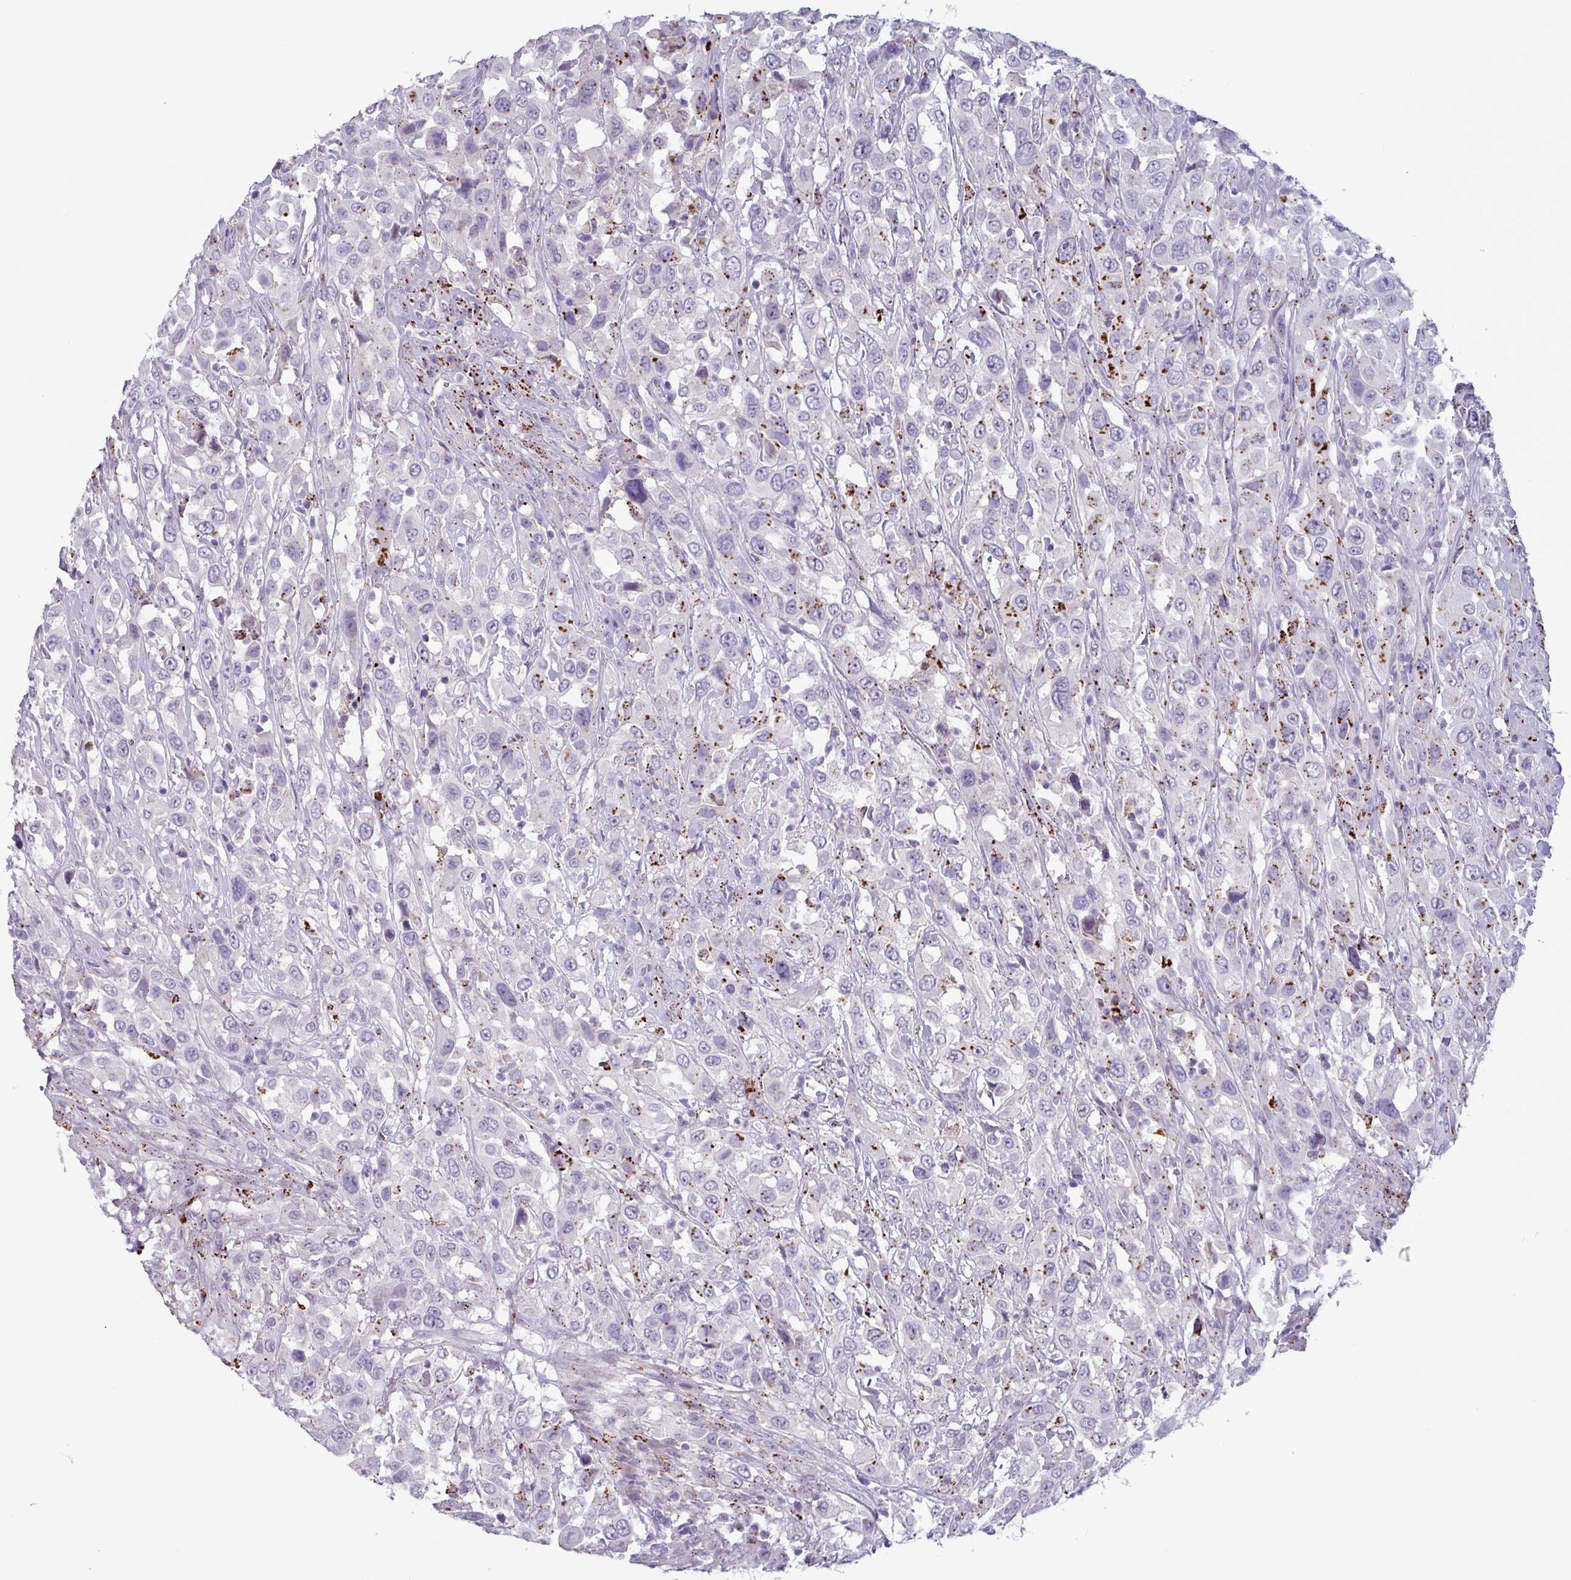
{"staining": {"intensity": "moderate", "quantity": "<25%", "location": "cytoplasmic/membranous"}, "tissue": "urothelial cancer", "cell_type": "Tumor cells", "image_type": "cancer", "snomed": [{"axis": "morphology", "description": "Urothelial carcinoma, High grade"}, {"axis": "topography", "description": "Urinary bladder"}], "caption": "Immunohistochemistry histopathology image of neoplastic tissue: urothelial carcinoma (high-grade) stained using IHC reveals low levels of moderate protein expression localized specifically in the cytoplasmic/membranous of tumor cells, appearing as a cytoplasmic/membranous brown color.", "gene": "PLIN2", "patient": {"sex": "male", "age": 61}}